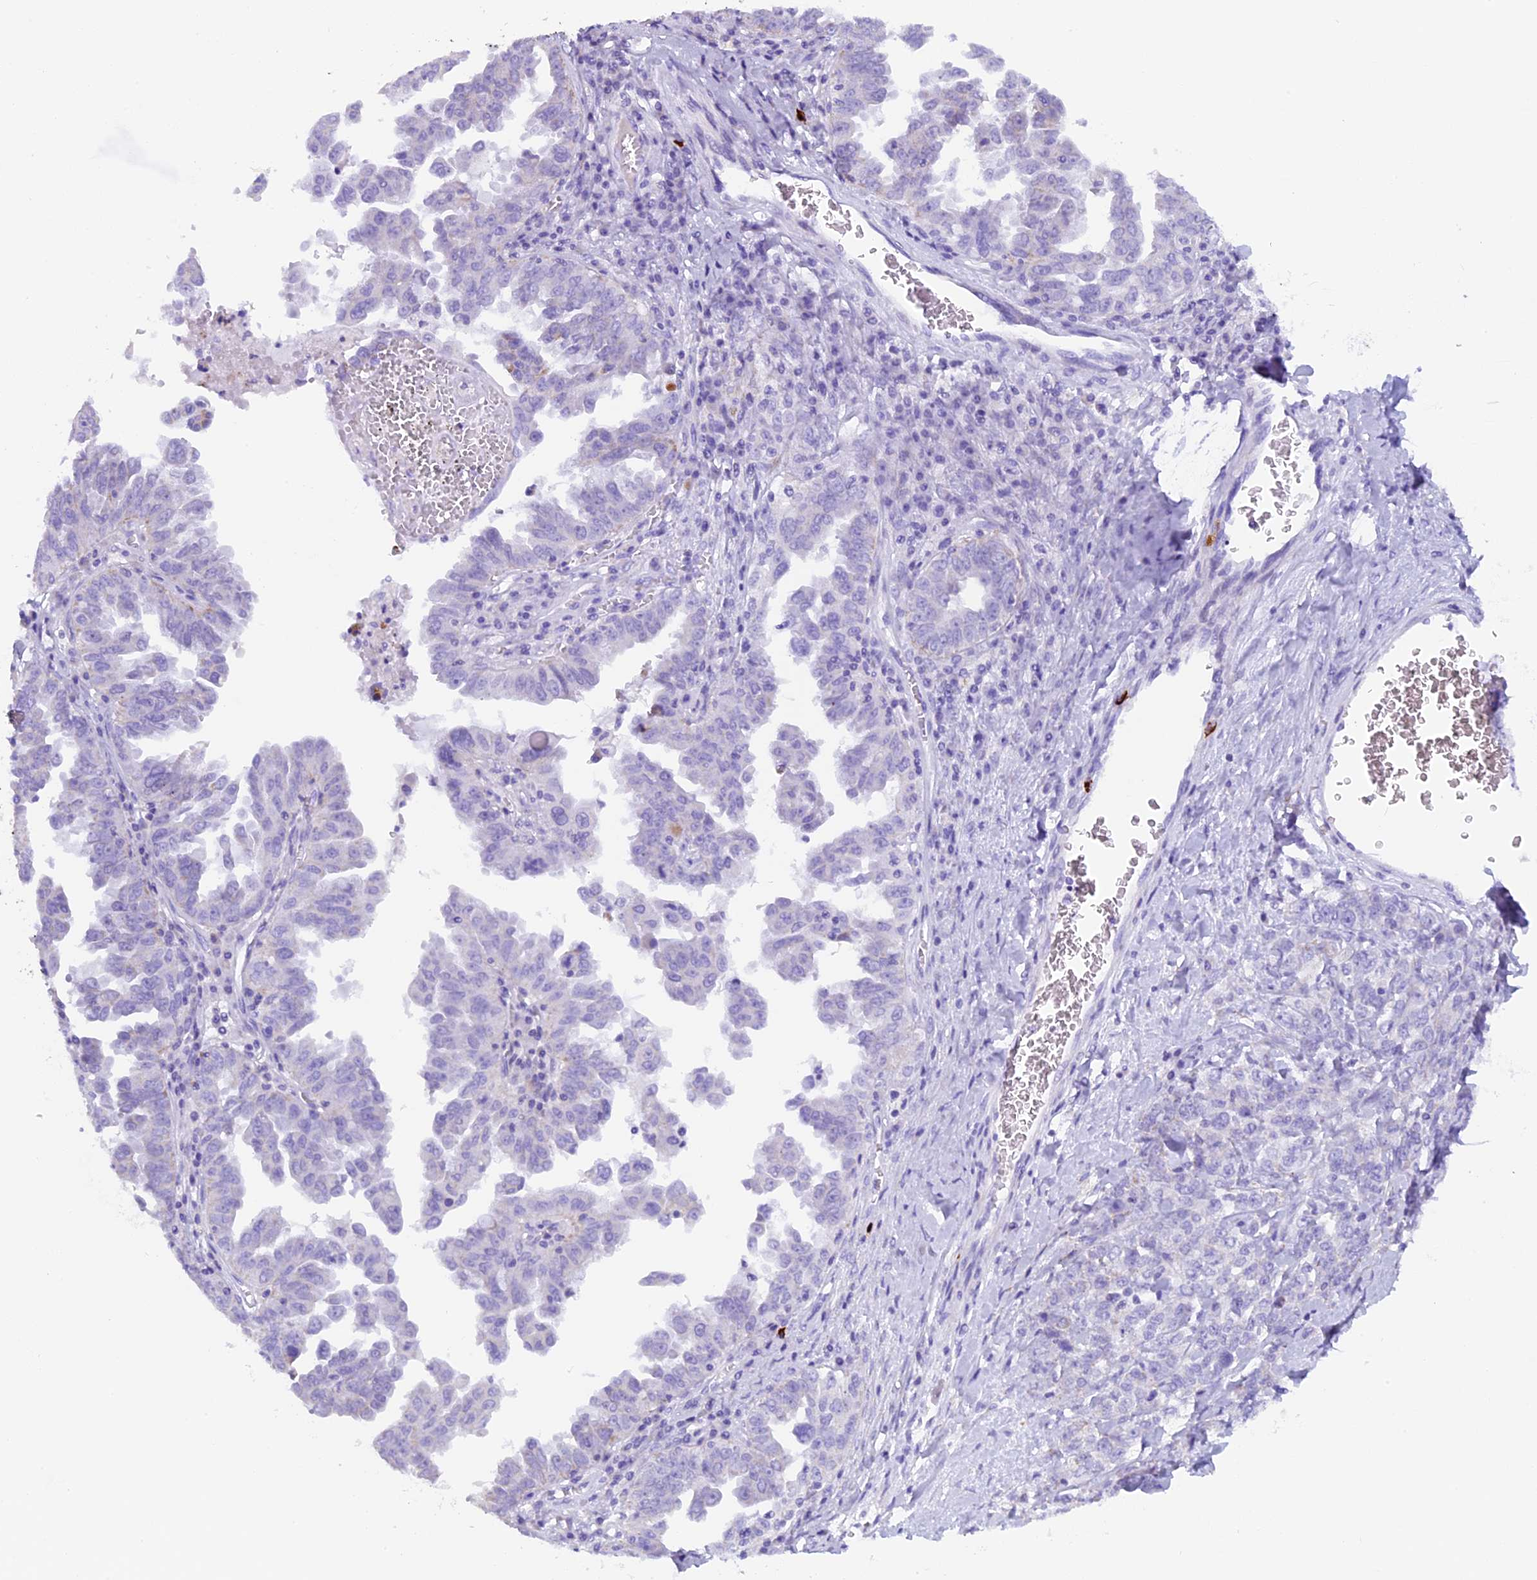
{"staining": {"intensity": "negative", "quantity": "none", "location": "none"}, "tissue": "ovarian cancer", "cell_type": "Tumor cells", "image_type": "cancer", "snomed": [{"axis": "morphology", "description": "Carcinoma, endometroid"}, {"axis": "topography", "description": "Ovary"}], "caption": "Human ovarian cancer stained for a protein using immunohistochemistry displays no expression in tumor cells.", "gene": "RTTN", "patient": {"sex": "female", "age": 62}}